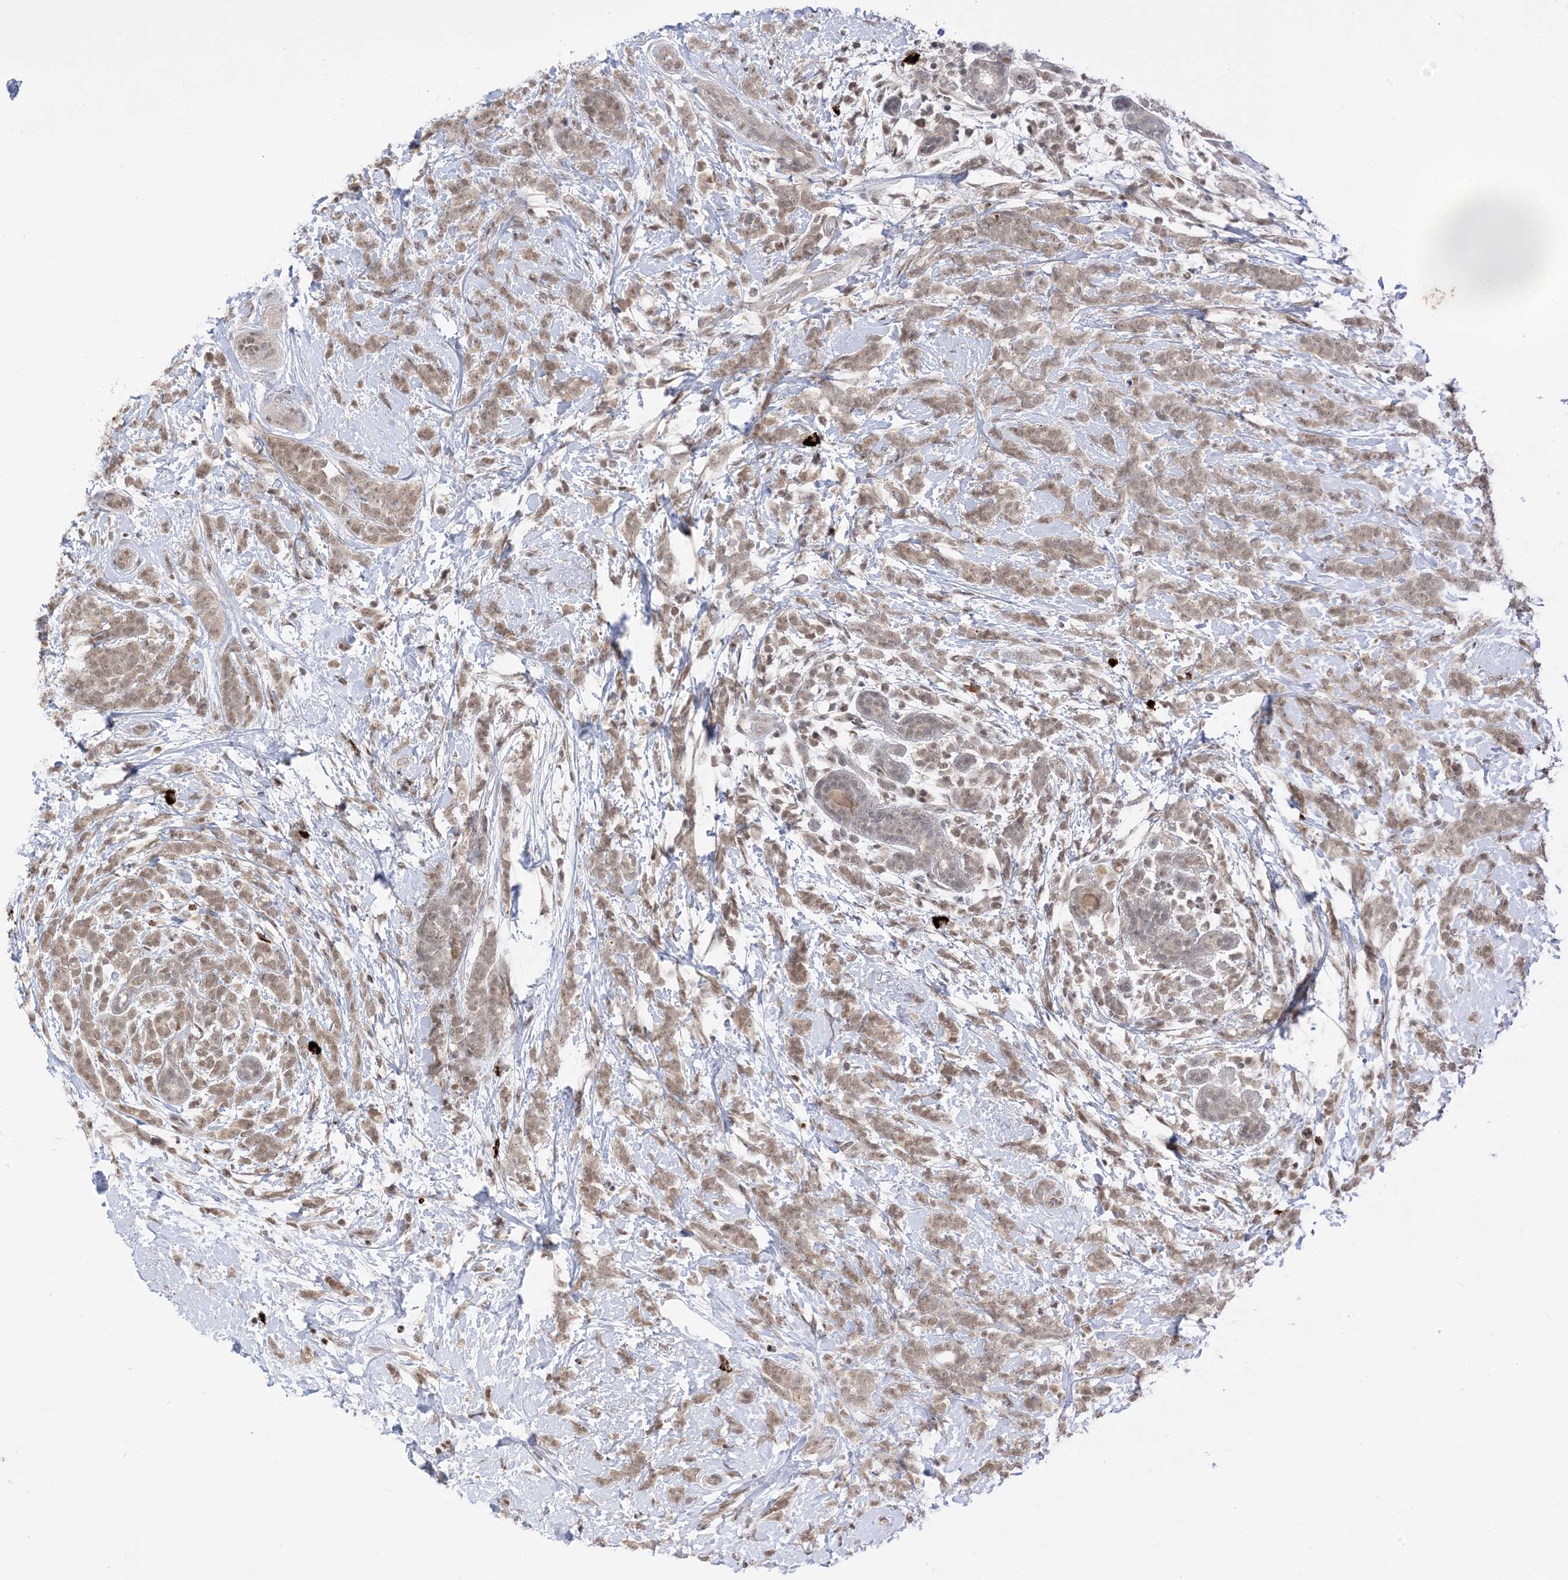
{"staining": {"intensity": "weak", "quantity": ">75%", "location": "cytoplasmic/membranous,nuclear"}, "tissue": "breast cancer", "cell_type": "Tumor cells", "image_type": "cancer", "snomed": [{"axis": "morphology", "description": "Lobular carcinoma"}, {"axis": "topography", "description": "Breast"}], "caption": "Human breast cancer (lobular carcinoma) stained for a protein (brown) exhibits weak cytoplasmic/membranous and nuclear positive positivity in approximately >75% of tumor cells.", "gene": "RANBP9", "patient": {"sex": "female", "age": 58}}